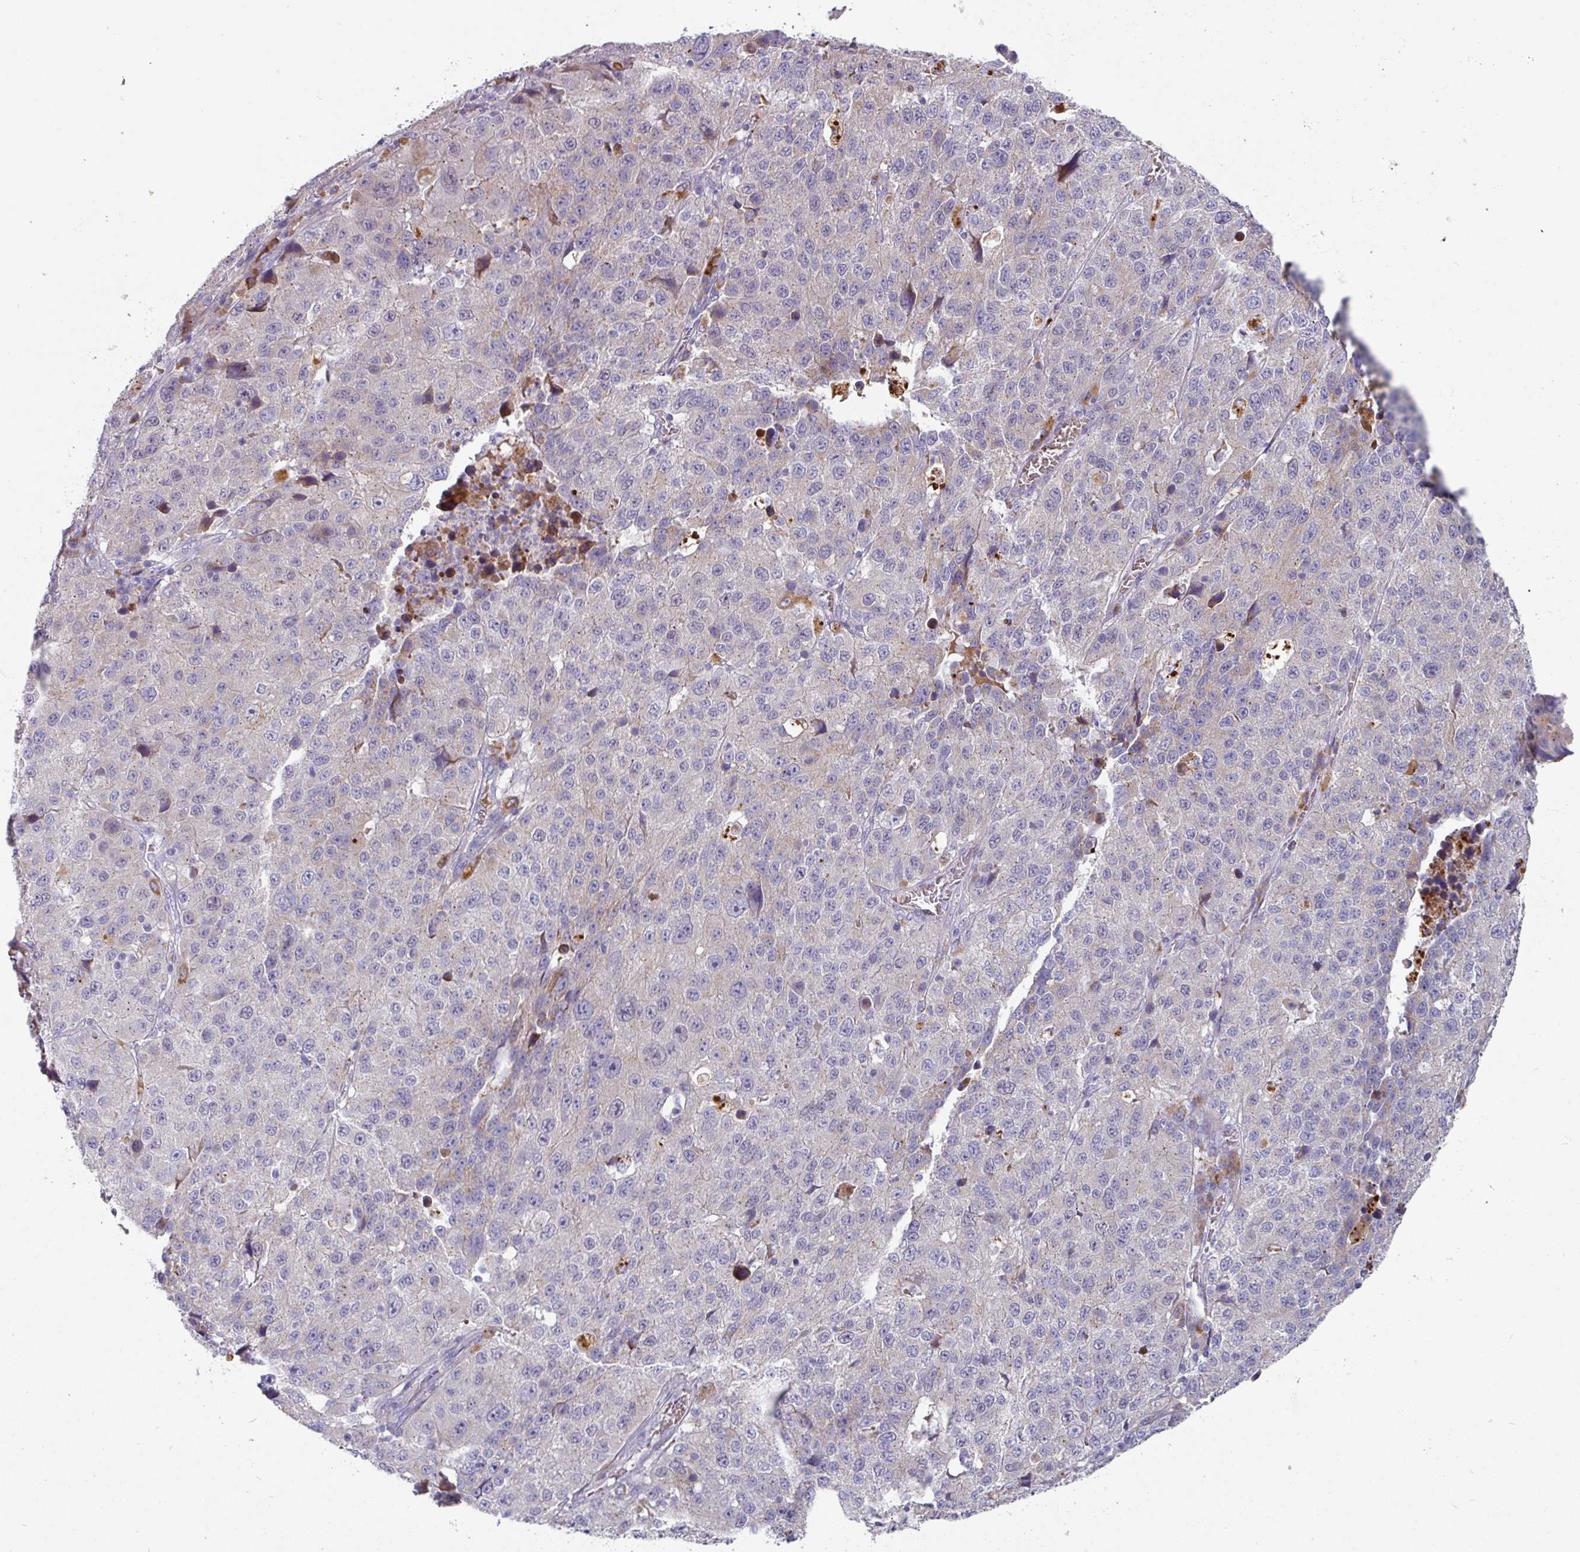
{"staining": {"intensity": "weak", "quantity": "<25%", "location": "cytoplasmic/membranous"}, "tissue": "stomach cancer", "cell_type": "Tumor cells", "image_type": "cancer", "snomed": [{"axis": "morphology", "description": "Adenocarcinoma, NOS"}, {"axis": "topography", "description": "Stomach"}], "caption": "Tumor cells are negative for protein expression in human stomach cancer.", "gene": "IL4R", "patient": {"sex": "male", "age": 71}}